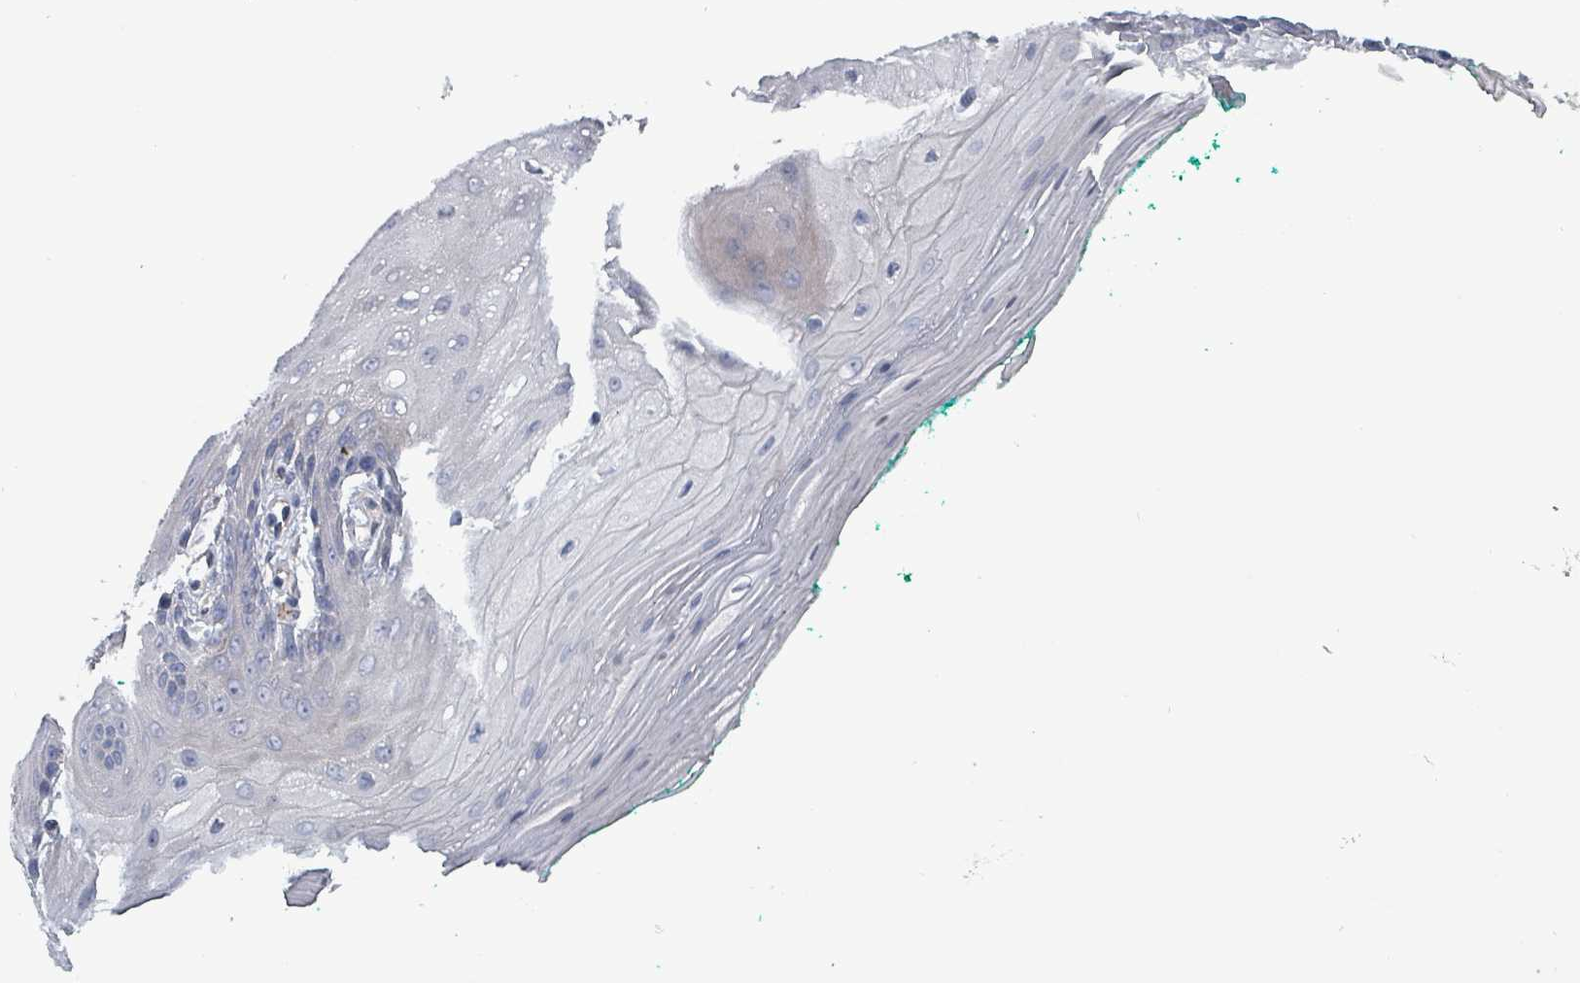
{"staining": {"intensity": "weak", "quantity": "<25%", "location": "cytoplasmic/membranous"}, "tissue": "oral mucosa", "cell_type": "Squamous epithelial cells", "image_type": "normal", "snomed": [{"axis": "morphology", "description": "Normal tissue, NOS"}, {"axis": "morphology", "description": "Squamous cell carcinoma, NOS"}, {"axis": "topography", "description": "Oral tissue"}, {"axis": "topography", "description": "Tounge, NOS"}, {"axis": "topography", "description": "Head-Neck"}], "caption": "Immunohistochemistry (IHC) of normal human oral mucosa reveals no expression in squamous epithelial cells.", "gene": "TAAR5", "patient": {"sex": "male", "age": 79}}